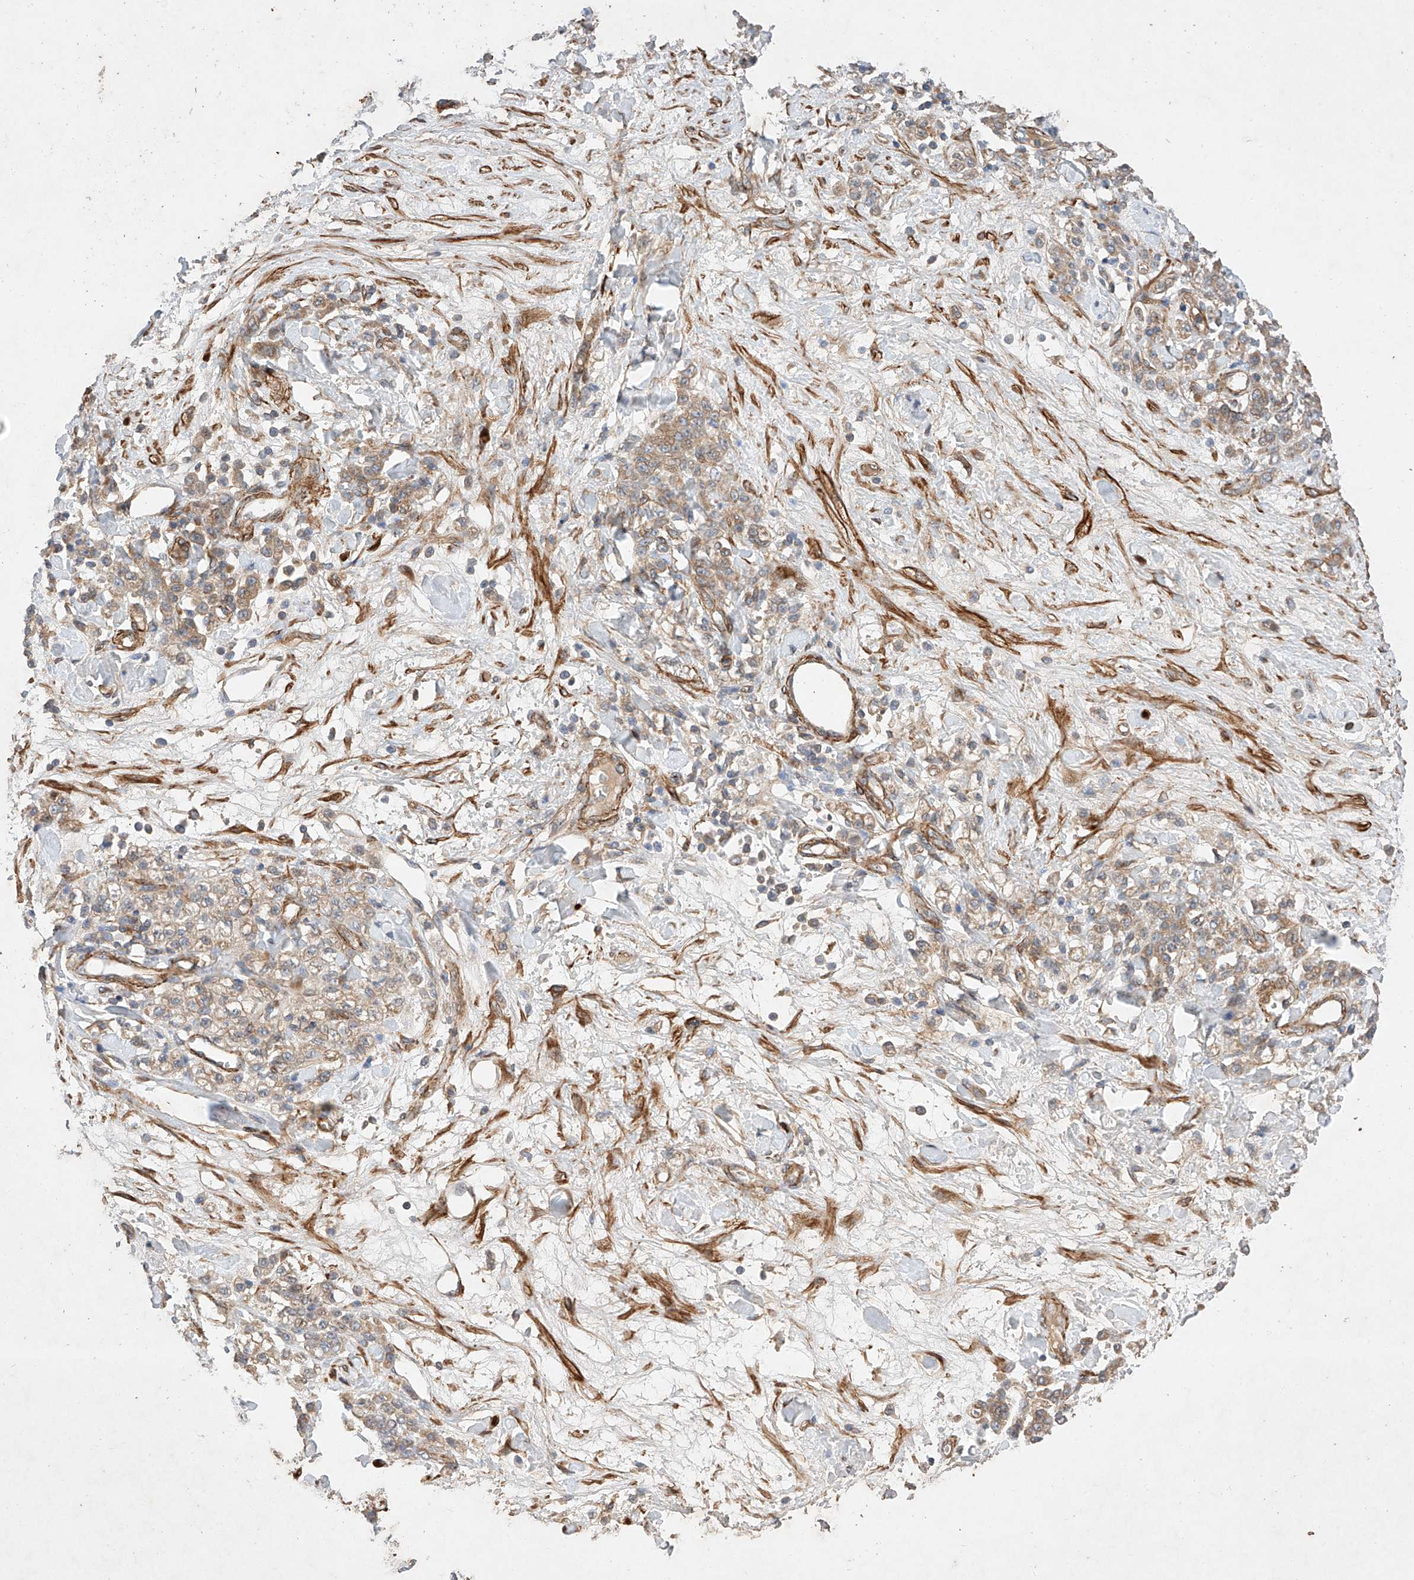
{"staining": {"intensity": "weak", "quantity": ">75%", "location": "cytoplasmic/membranous"}, "tissue": "stomach cancer", "cell_type": "Tumor cells", "image_type": "cancer", "snomed": [{"axis": "morphology", "description": "Normal tissue, NOS"}, {"axis": "morphology", "description": "Adenocarcinoma, NOS"}, {"axis": "topography", "description": "Stomach"}], "caption": "Immunohistochemistry image of human stomach cancer stained for a protein (brown), which reveals low levels of weak cytoplasmic/membranous positivity in approximately >75% of tumor cells.", "gene": "RAB23", "patient": {"sex": "male", "age": 82}}